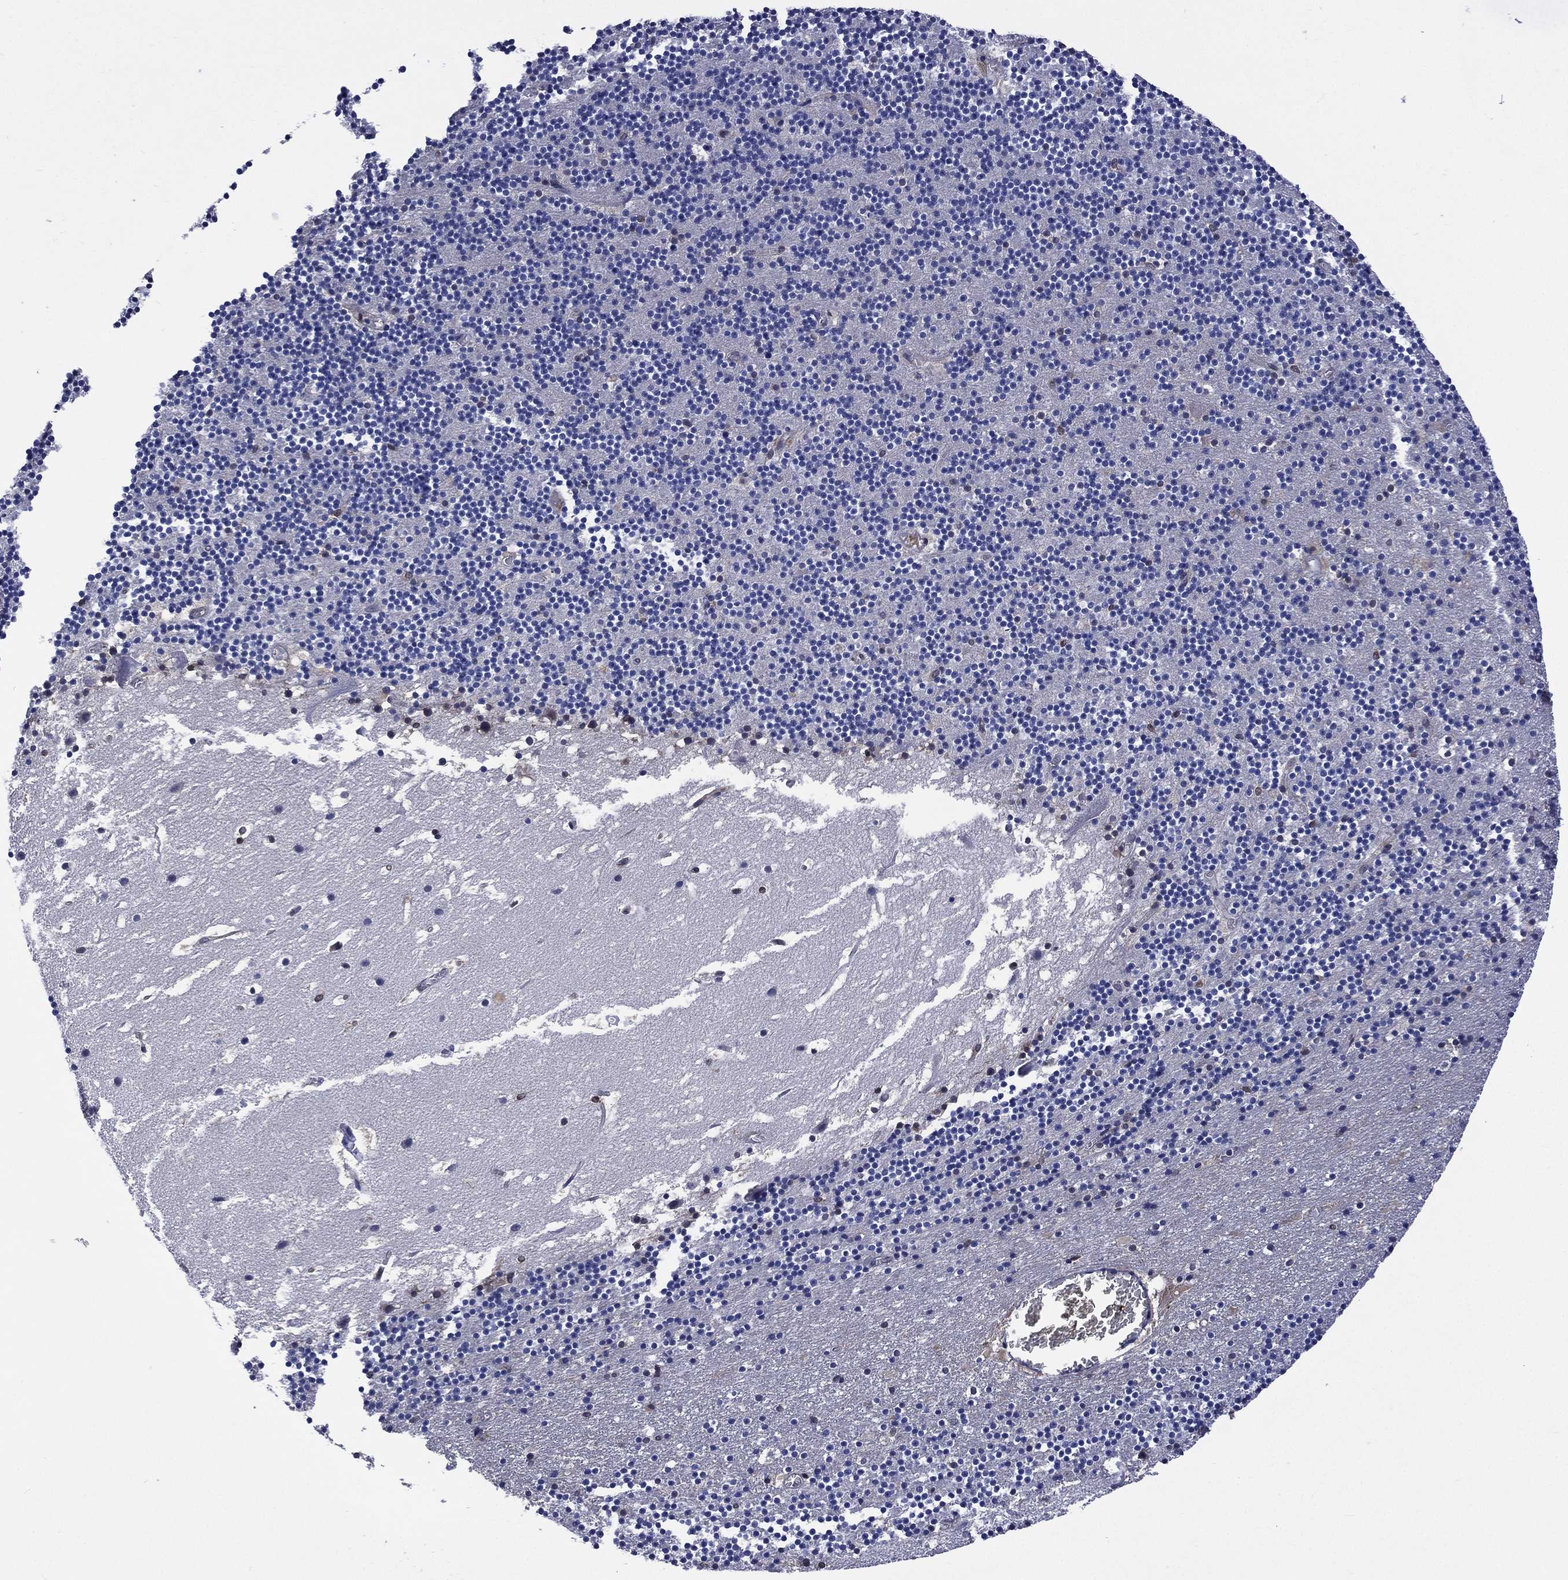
{"staining": {"intensity": "negative", "quantity": "none", "location": "none"}, "tissue": "cerebellum", "cell_type": "Cells in granular layer", "image_type": "normal", "snomed": [{"axis": "morphology", "description": "Normal tissue, NOS"}, {"axis": "topography", "description": "Cerebellum"}], "caption": "The photomicrograph displays no significant positivity in cells in granular layer of cerebellum. The staining is performed using DAB brown chromogen with nuclei counter-stained in using hematoxylin.", "gene": "MTAP", "patient": {"sex": "male", "age": 37}}